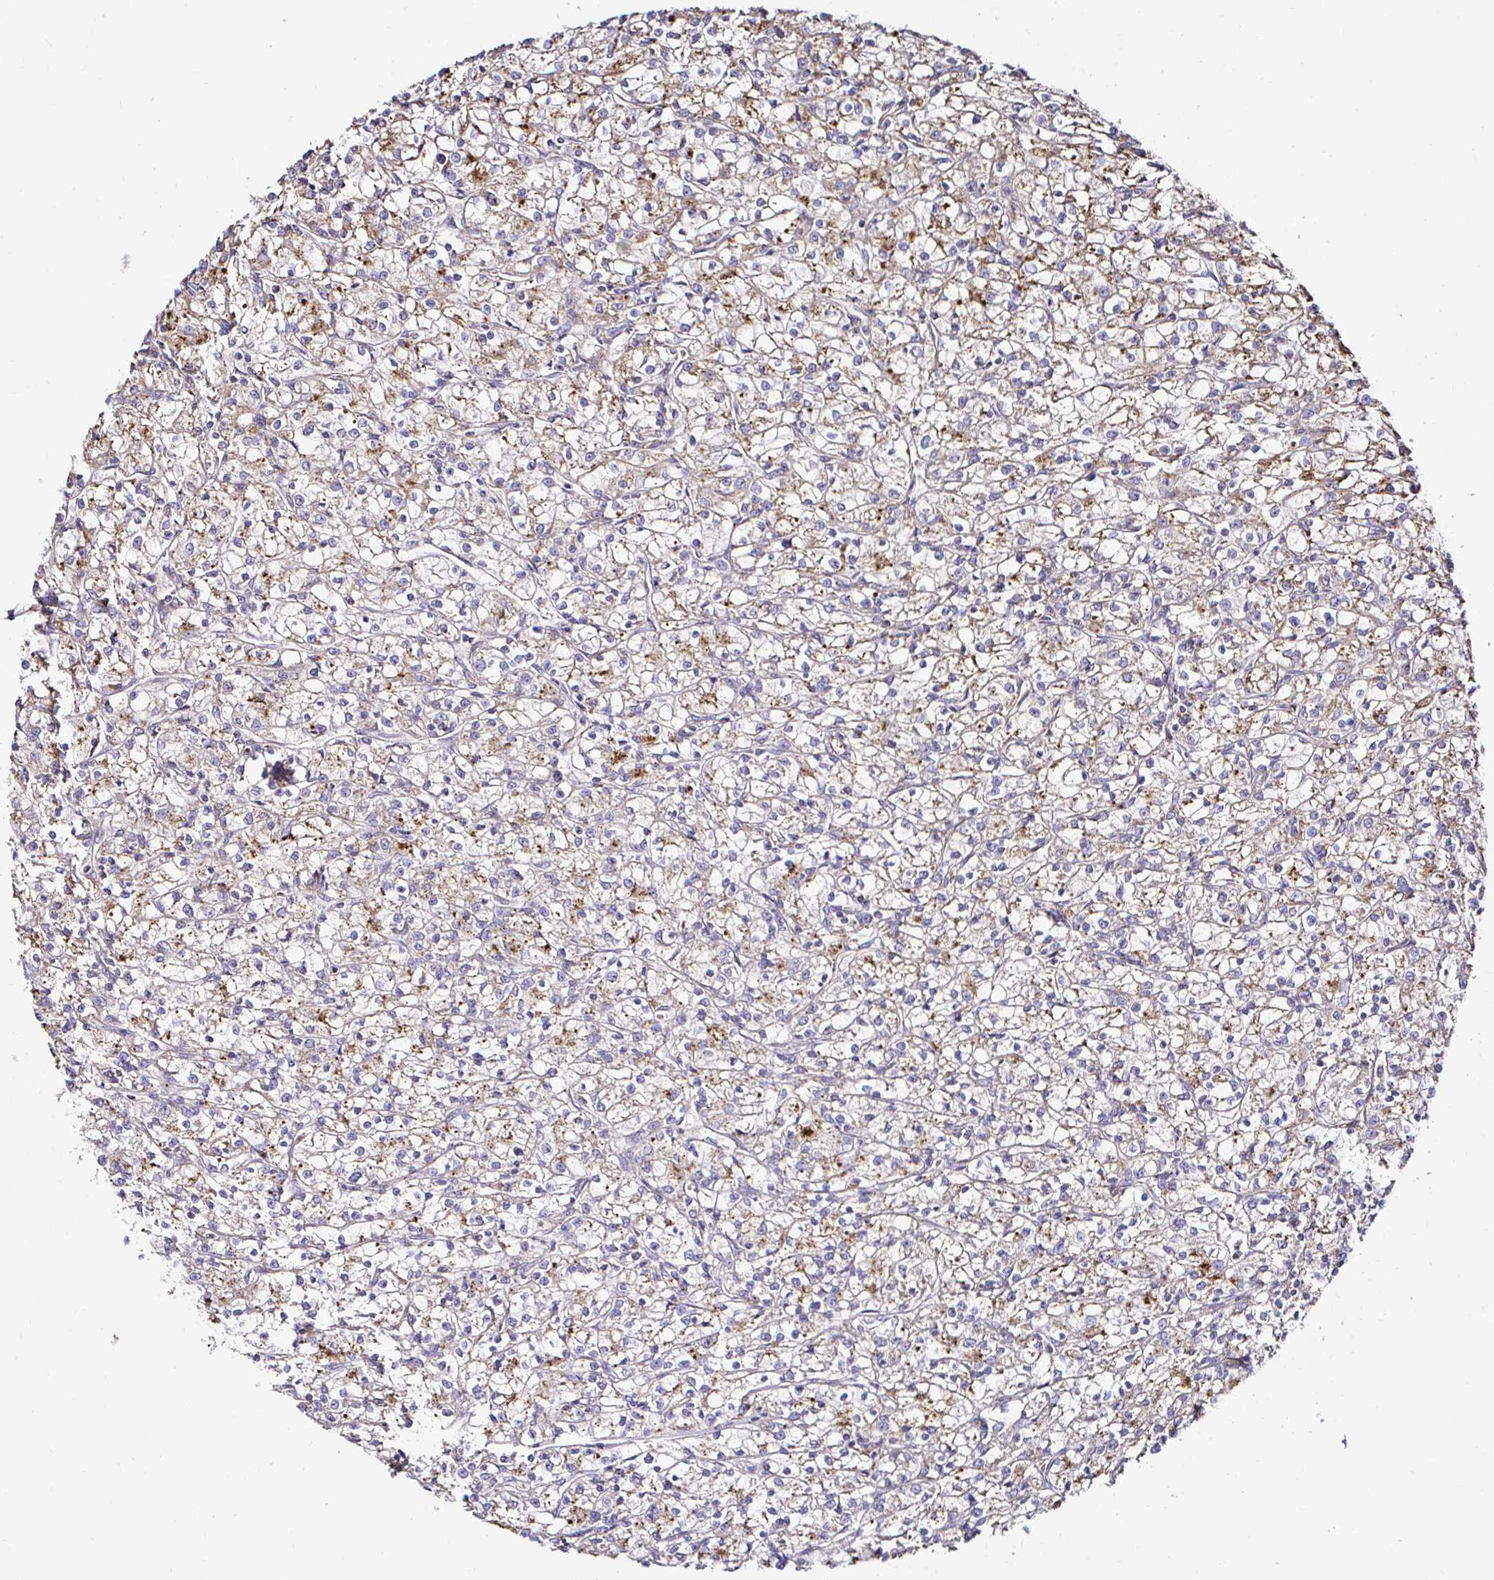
{"staining": {"intensity": "moderate", "quantity": ">75%", "location": "cytoplasmic/membranous"}, "tissue": "renal cancer", "cell_type": "Tumor cells", "image_type": "cancer", "snomed": [{"axis": "morphology", "description": "Adenocarcinoma, NOS"}, {"axis": "topography", "description": "Kidney"}], "caption": "Renal adenocarcinoma stained for a protein (brown) demonstrates moderate cytoplasmic/membranous positive staining in approximately >75% of tumor cells.", "gene": "GALNS", "patient": {"sex": "female", "age": 59}}